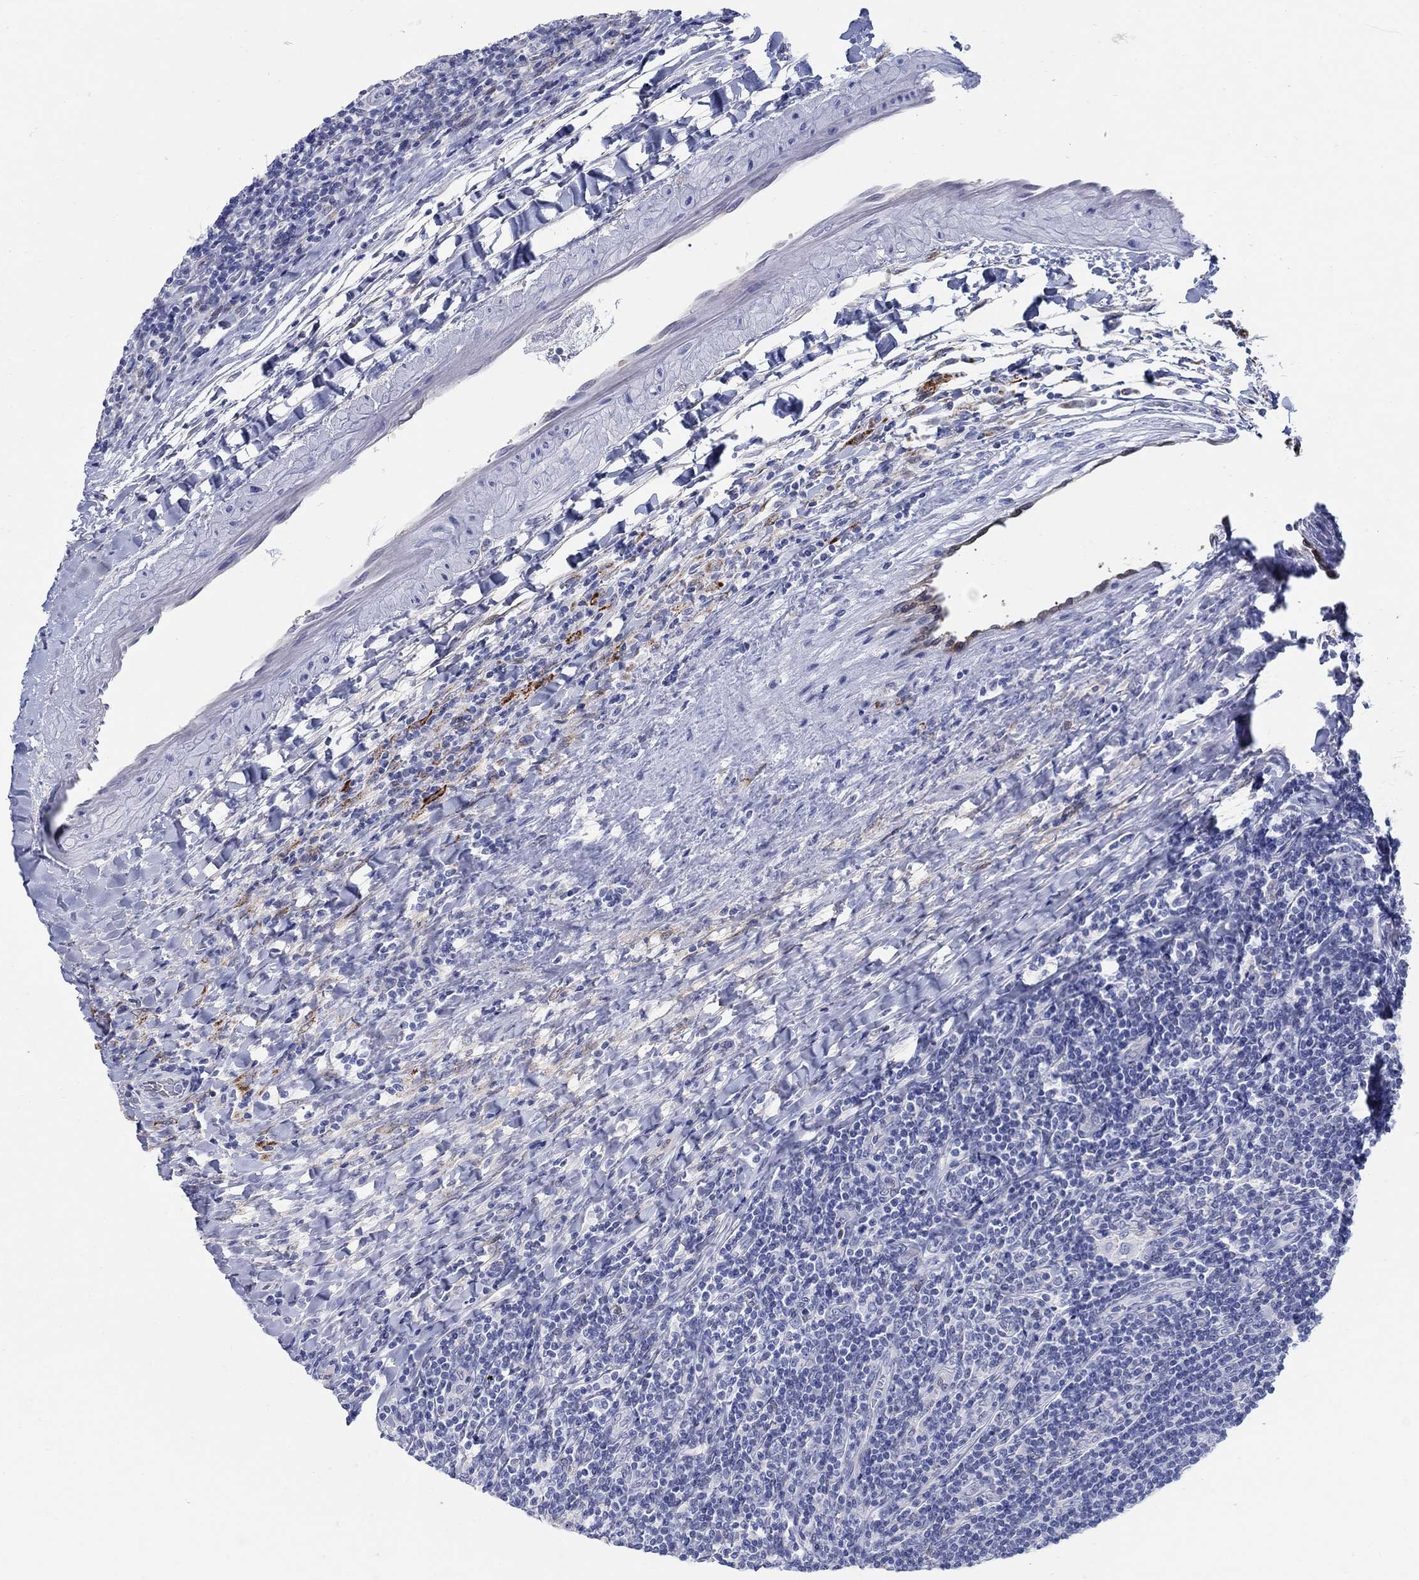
{"staining": {"intensity": "negative", "quantity": "none", "location": "none"}, "tissue": "lymphoma", "cell_type": "Tumor cells", "image_type": "cancer", "snomed": [{"axis": "morphology", "description": "Hodgkin's disease, NOS"}, {"axis": "topography", "description": "Lymph node"}], "caption": "Tumor cells are negative for brown protein staining in lymphoma.", "gene": "AKR1C2", "patient": {"sex": "male", "age": 40}}